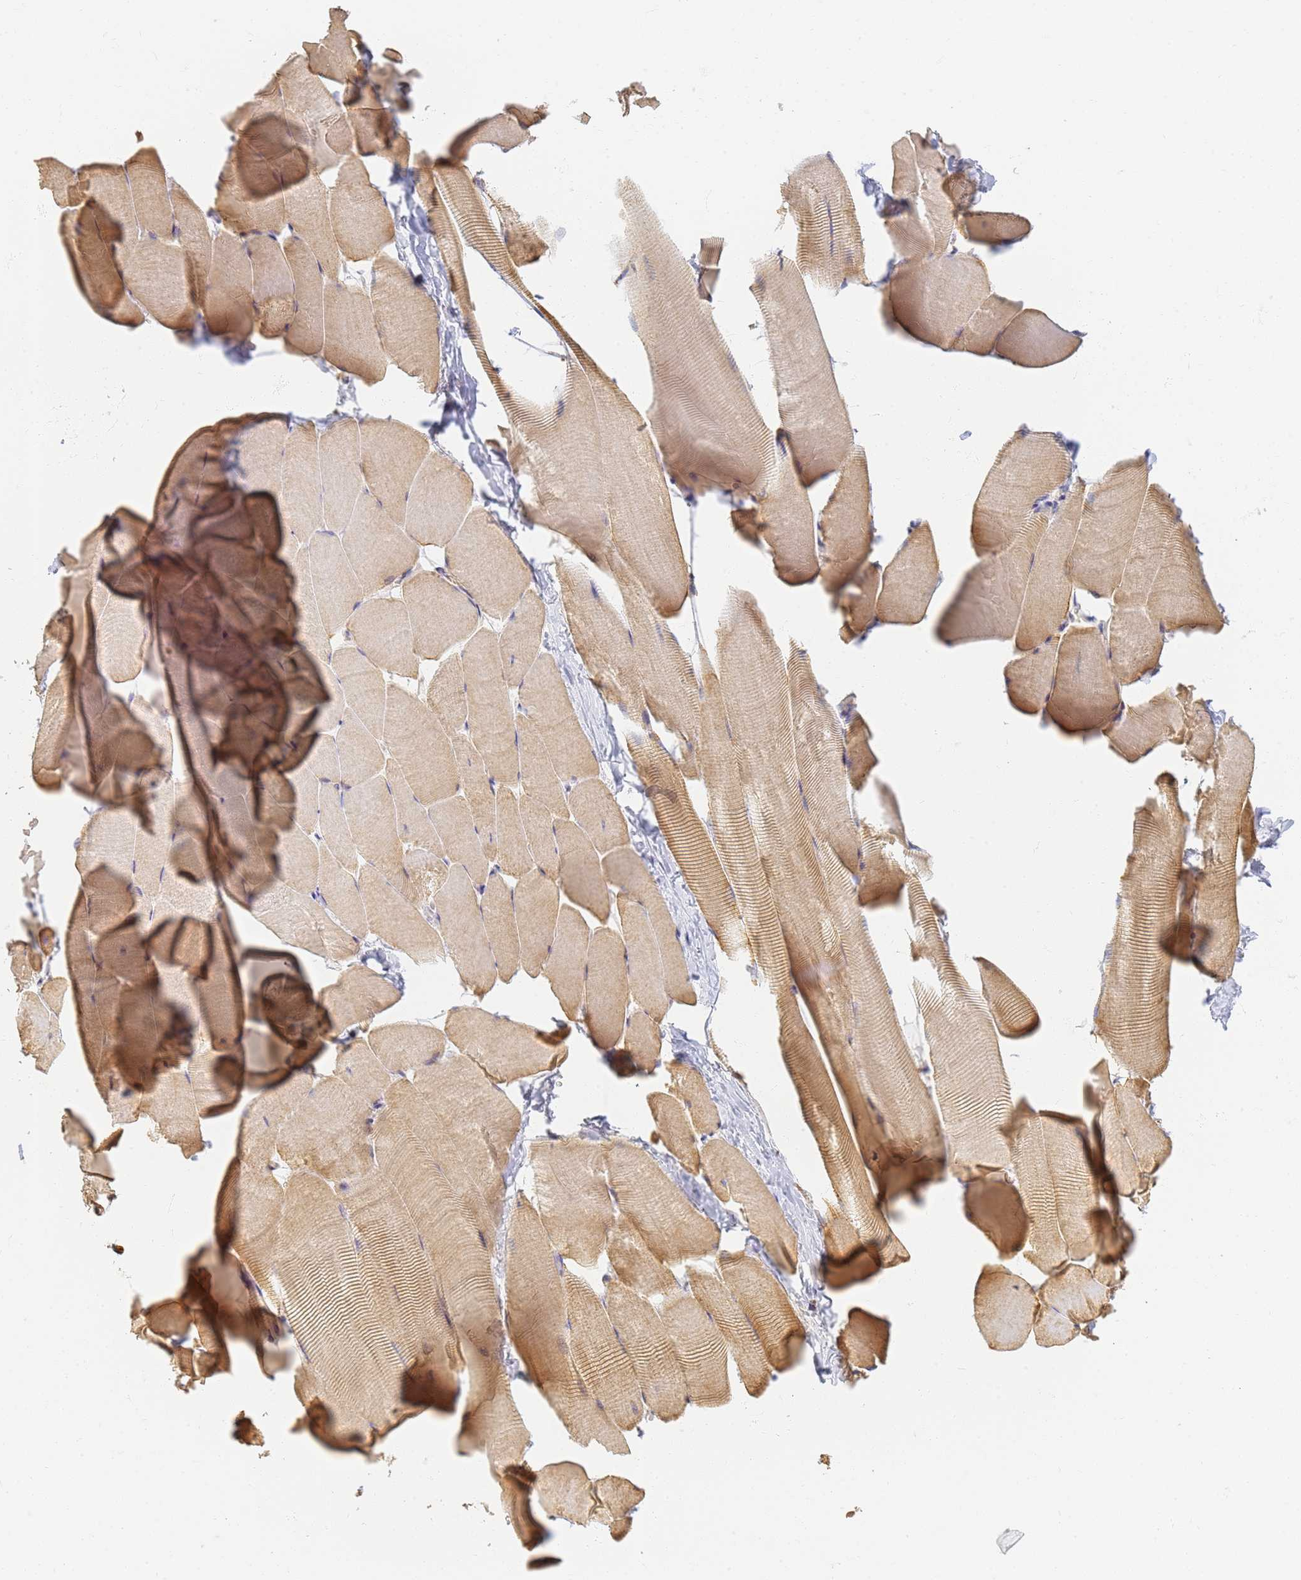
{"staining": {"intensity": "moderate", "quantity": "25%-75%", "location": "cytoplasmic/membranous"}, "tissue": "skeletal muscle", "cell_type": "Myocytes", "image_type": "normal", "snomed": [{"axis": "morphology", "description": "Normal tissue, NOS"}, {"axis": "topography", "description": "Skeletal muscle"}], "caption": "This image reveals benign skeletal muscle stained with immunohistochemistry (IHC) to label a protein in brown. The cytoplasmic/membranous of myocytes show moderate positivity for the protein. Nuclei are counter-stained blue.", "gene": "UTP23", "patient": {"sex": "male", "age": 25}}